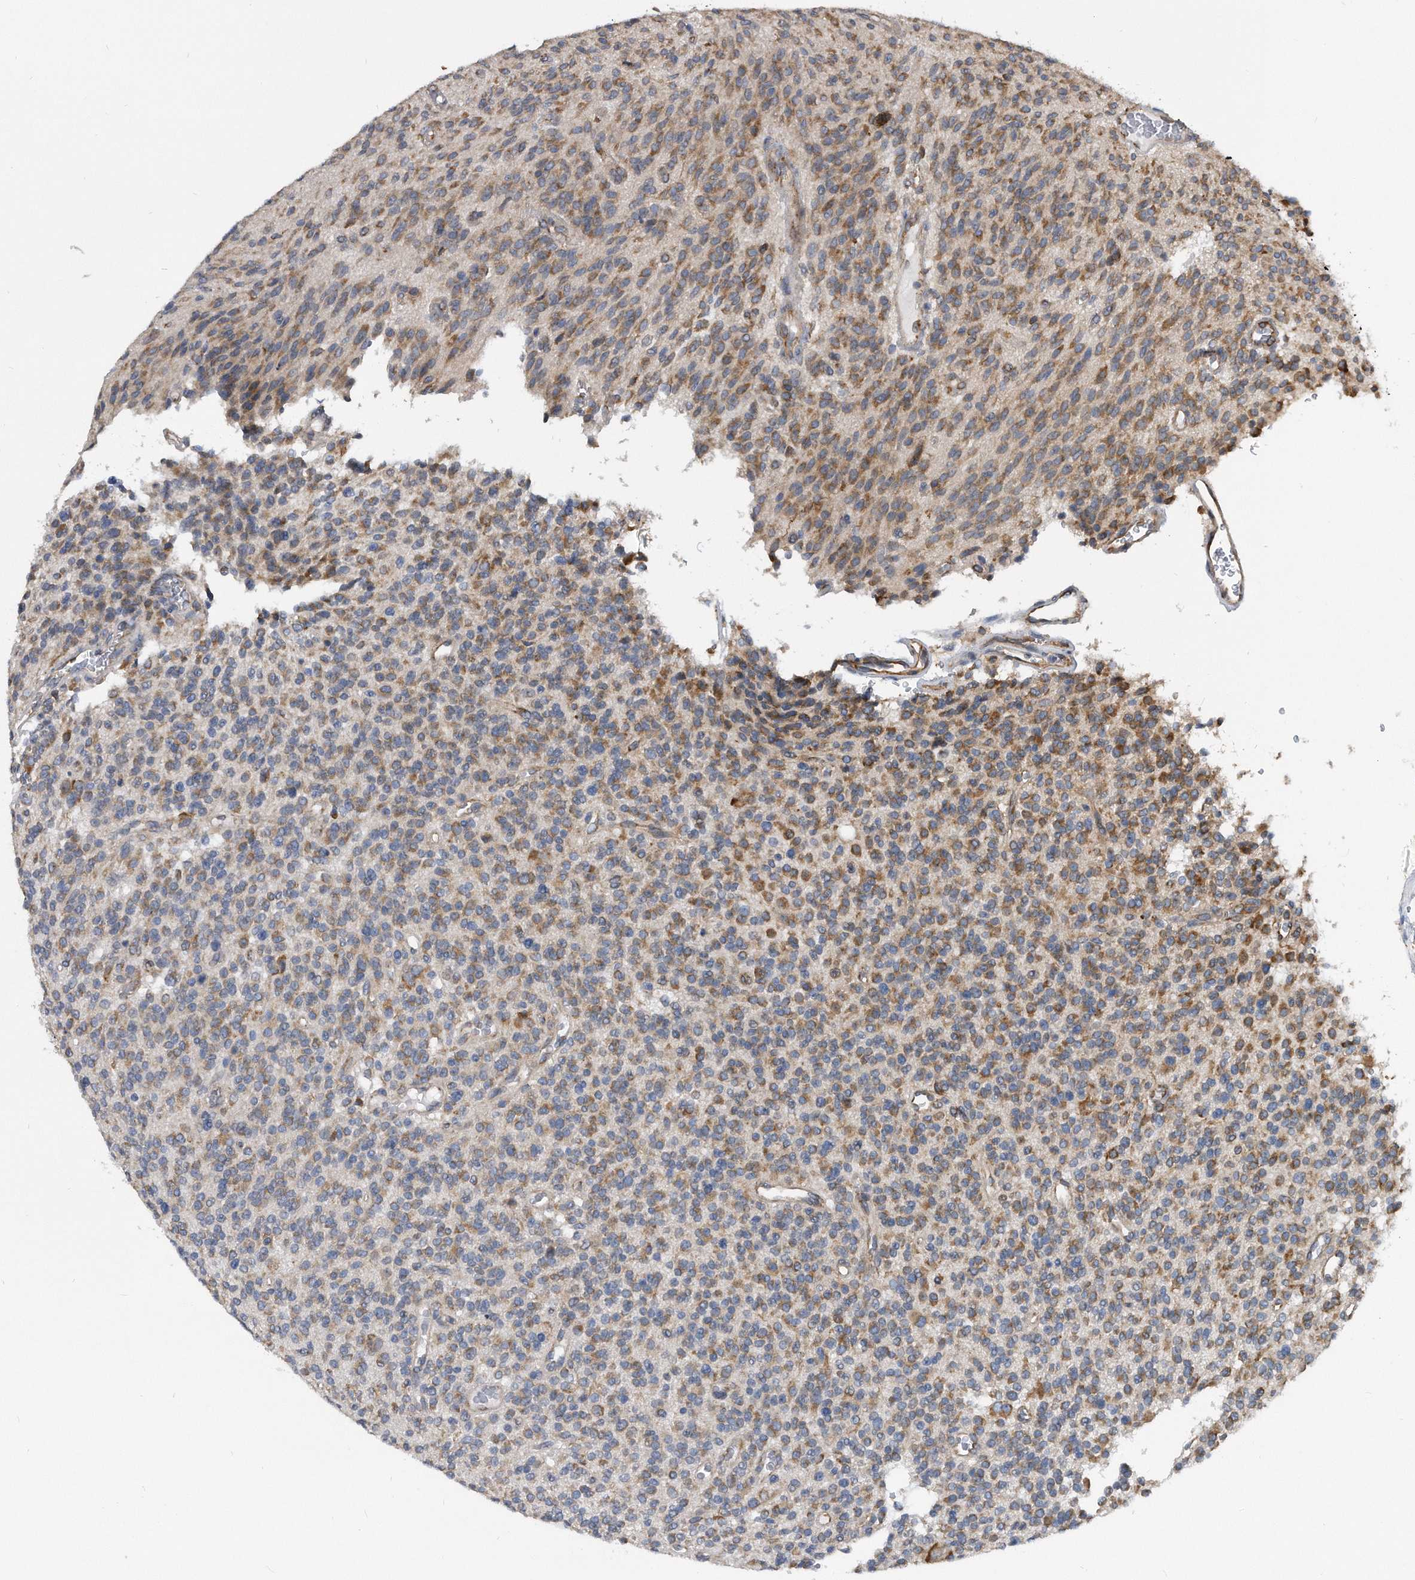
{"staining": {"intensity": "moderate", "quantity": ">75%", "location": "cytoplasmic/membranous"}, "tissue": "glioma", "cell_type": "Tumor cells", "image_type": "cancer", "snomed": [{"axis": "morphology", "description": "Glioma, malignant, High grade"}, {"axis": "topography", "description": "Brain"}], "caption": "IHC photomicrograph of glioma stained for a protein (brown), which displays medium levels of moderate cytoplasmic/membranous staining in approximately >75% of tumor cells.", "gene": "CCDC47", "patient": {"sex": "male", "age": 34}}